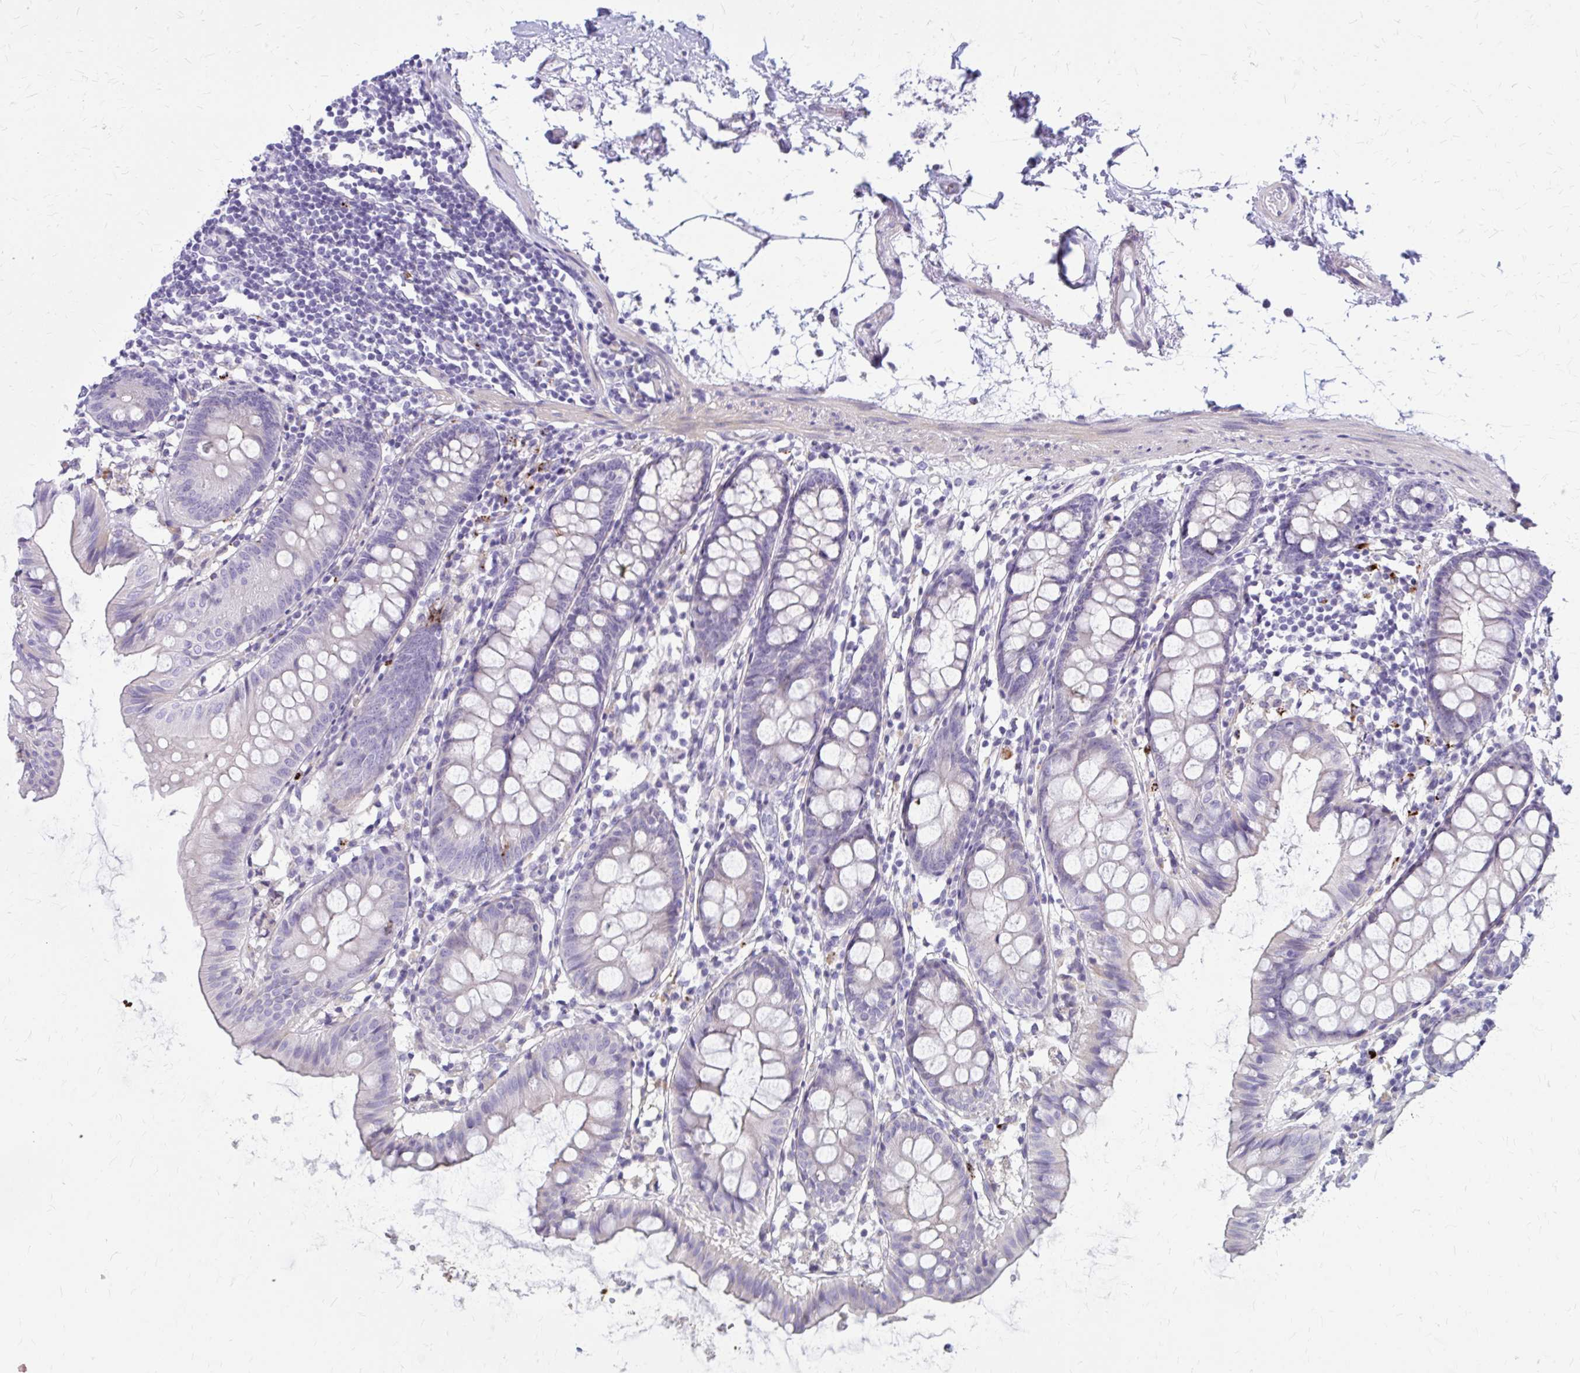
{"staining": {"intensity": "negative", "quantity": "none", "location": "none"}, "tissue": "colon", "cell_type": "Endothelial cells", "image_type": "normal", "snomed": [{"axis": "morphology", "description": "Normal tissue, NOS"}, {"axis": "topography", "description": "Colon"}], "caption": "The IHC image has no significant expression in endothelial cells of colon. (DAB immunohistochemistry, high magnification).", "gene": "GLYATL2", "patient": {"sex": "female", "age": 84}}